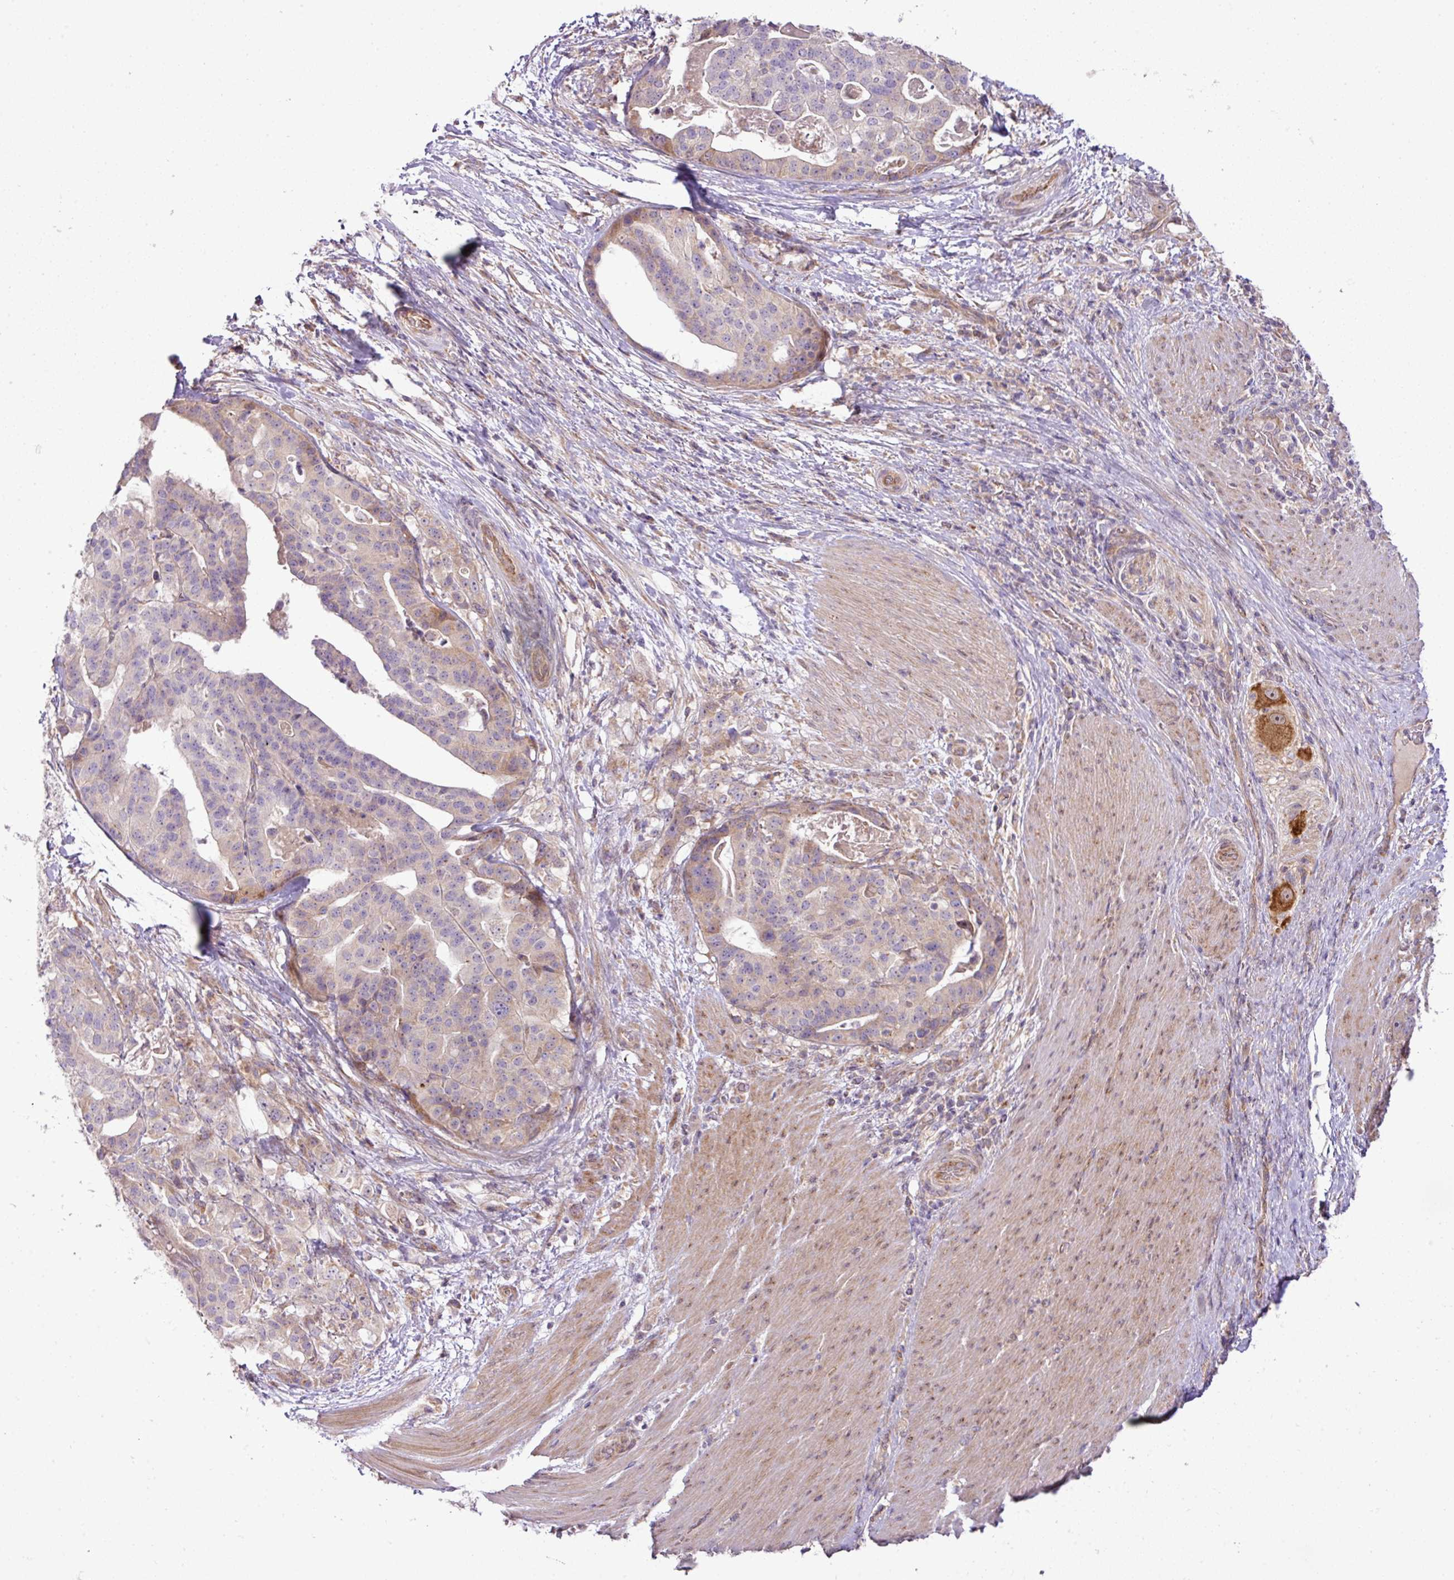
{"staining": {"intensity": "weak", "quantity": "<25%", "location": "cytoplasmic/membranous"}, "tissue": "stomach cancer", "cell_type": "Tumor cells", "image_type": "cancer", "snomed": [{"axis": "morphology", "description": "Adenocarcinoma, NOS"}, {"axis": "topography", "description": "Stomach"}], "caption": "Tumor cells are negative for brown protein staining in stomach cancer (adenocarcinoma).", "gene": "COX18", "patient": {"sex": "male", "age": 48}}